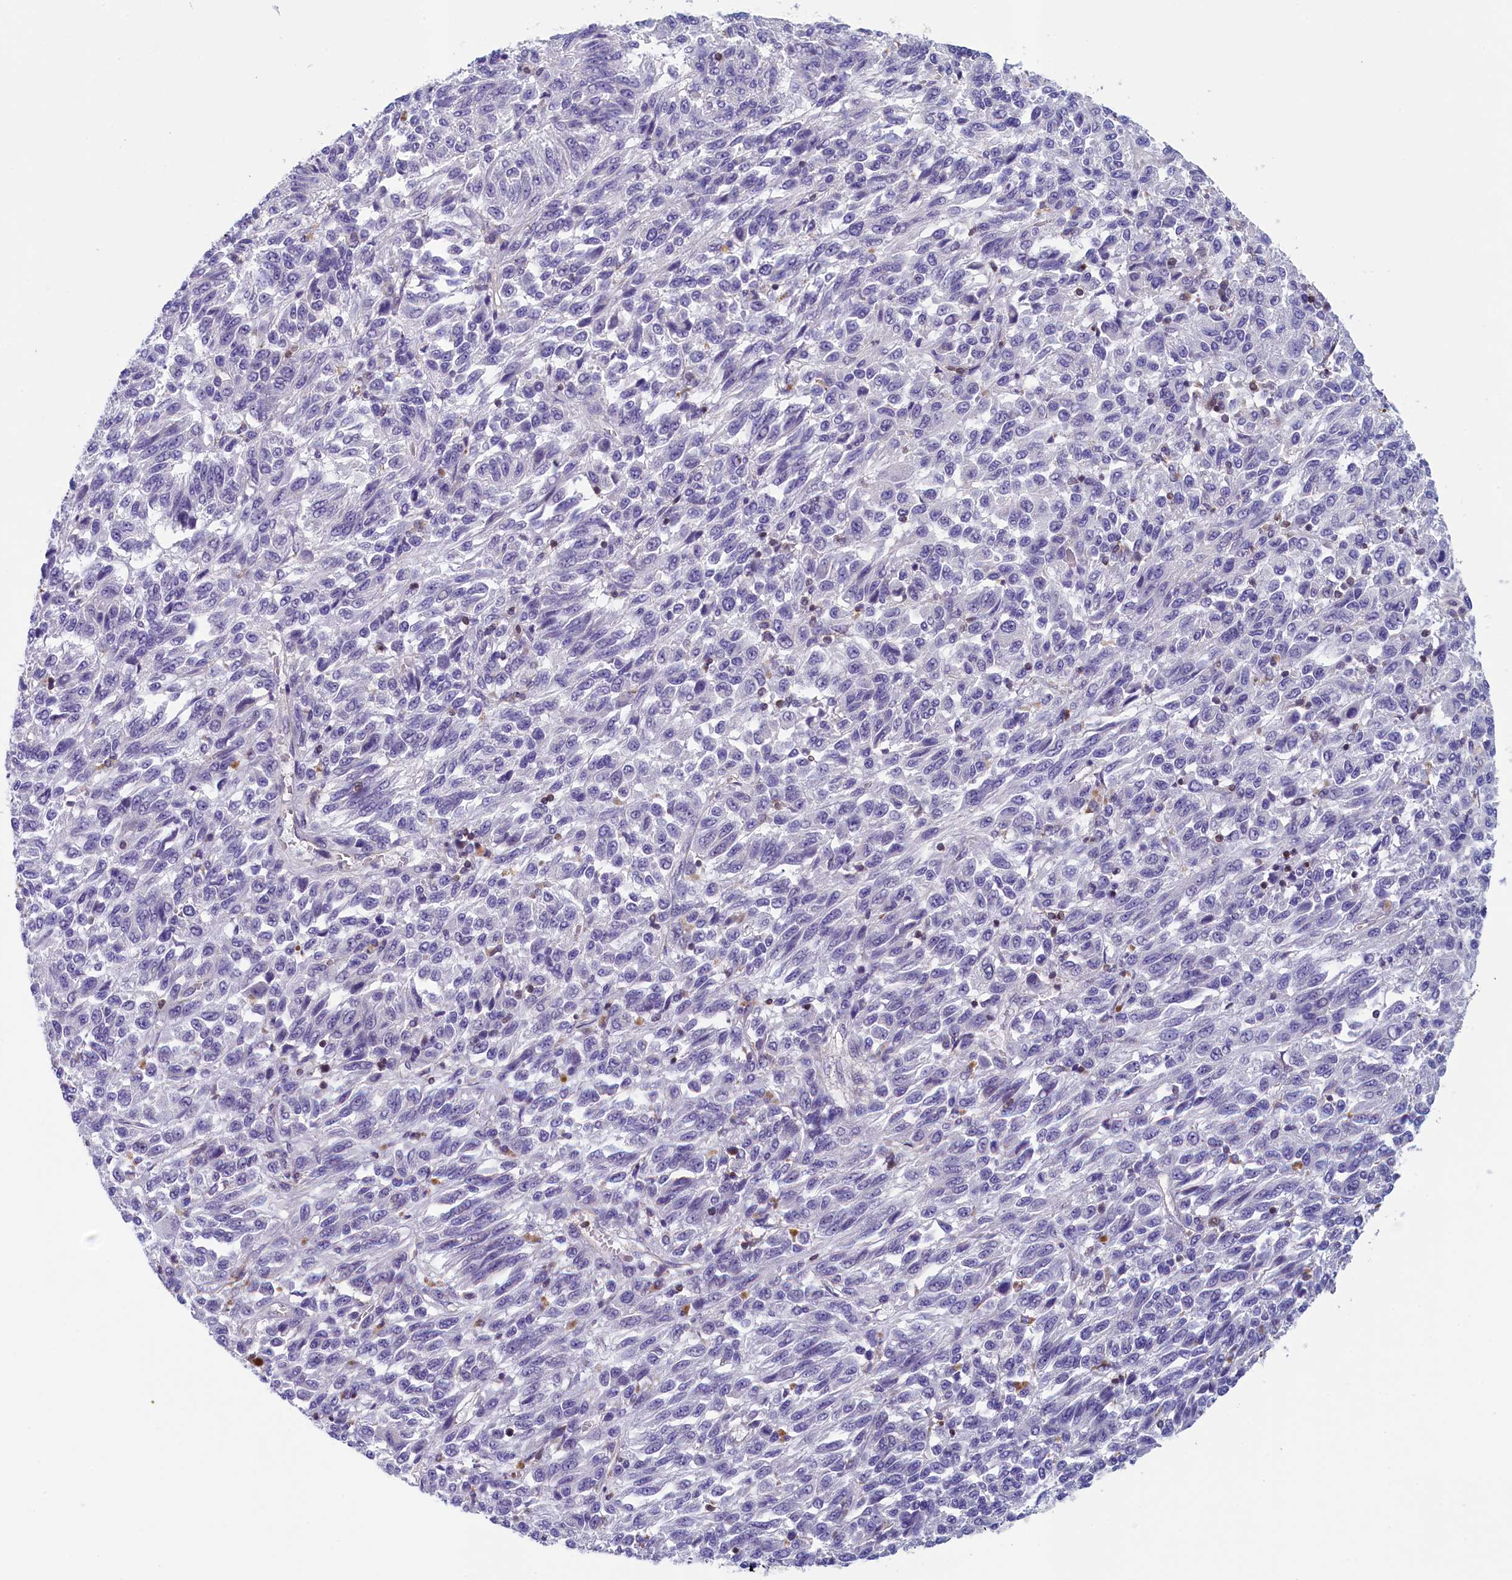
{"staining": {"intensity": "negative", "quantity": "none", "location": "none"}, "tissue": "melanoma", "cell_type": "Tumor cells", "image_type": "cancer", "snomed": [{"axis": "morphology", "description": "Malignant melanoma, Metastatic site"}, {"axis": "topography", "description": "Lung"}], "caption": "A photomicrograph of malignant melanoma (metastatic site) stained for a protein displays no brown staining in tumor cells. The staining is performed using DAB (3,3'-diaminobenzidine) brown chromogen with nuclei counter-stained in using hematoxylin.", "gene": "TRAF3IP3", "patient": {"sex": "male", "age": 64}}